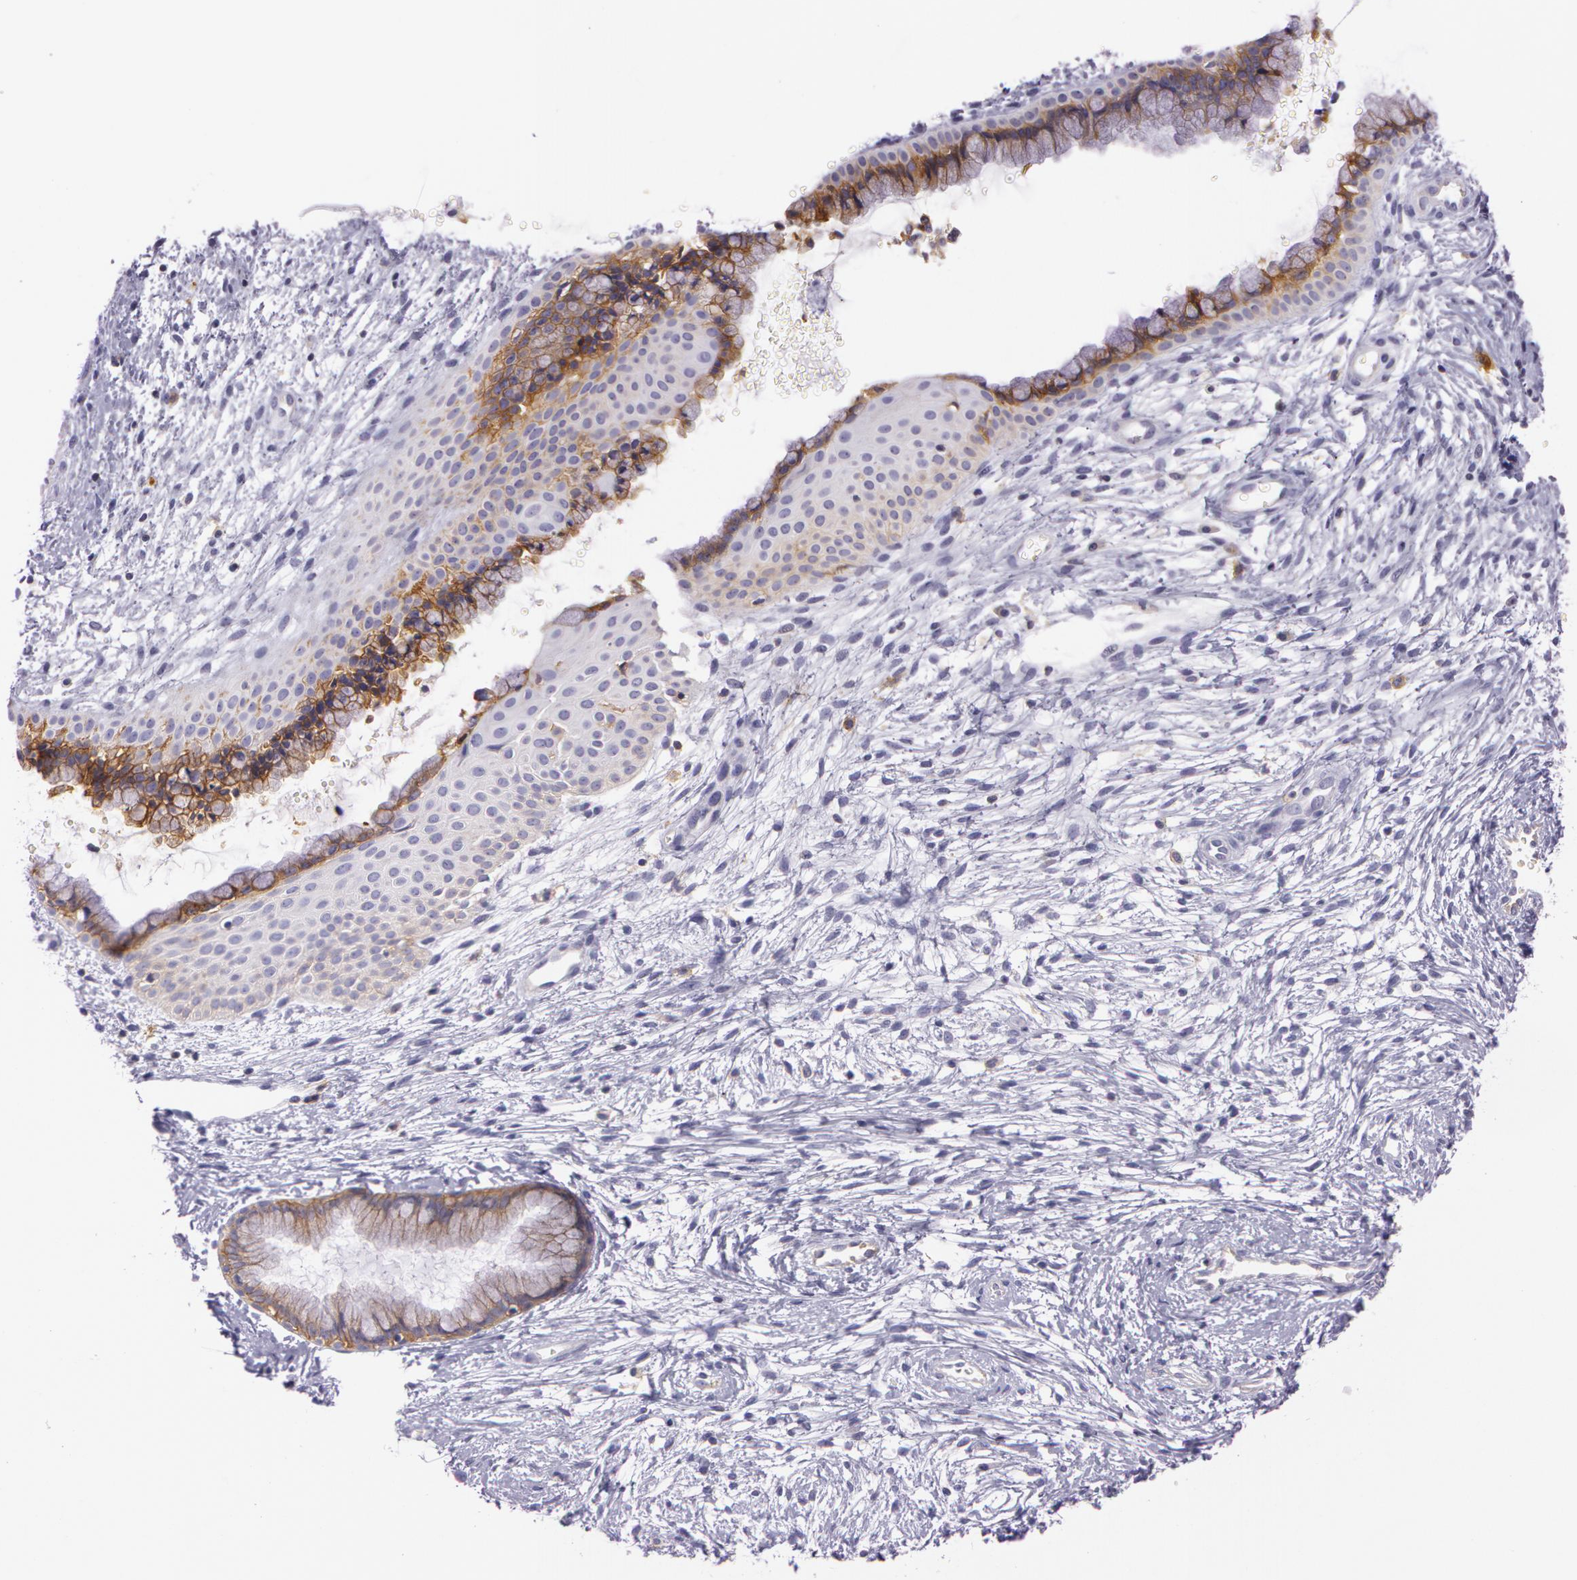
{"staining": {"intensity": "moderate", "quantity": ">75%", "location": "cytoplasmic/membranous"}, "tissue": "cervix", "cell_type": "Glandular cells", "image_type": "normal", "snomed": [{"axis": "morphology", "description": "Normal tissue, NOS"}, {"axis": "topography", "description": "Cervix"}], "caption": "This micrograph exhibits immunohistochemistry (IHC) staining of normal cervix, with medium moderate cytoplasmic/membranous expression in approximately >75% of glandular cells.", "gene": "LY75", "patient": {"sex": "female", "age": 39}}